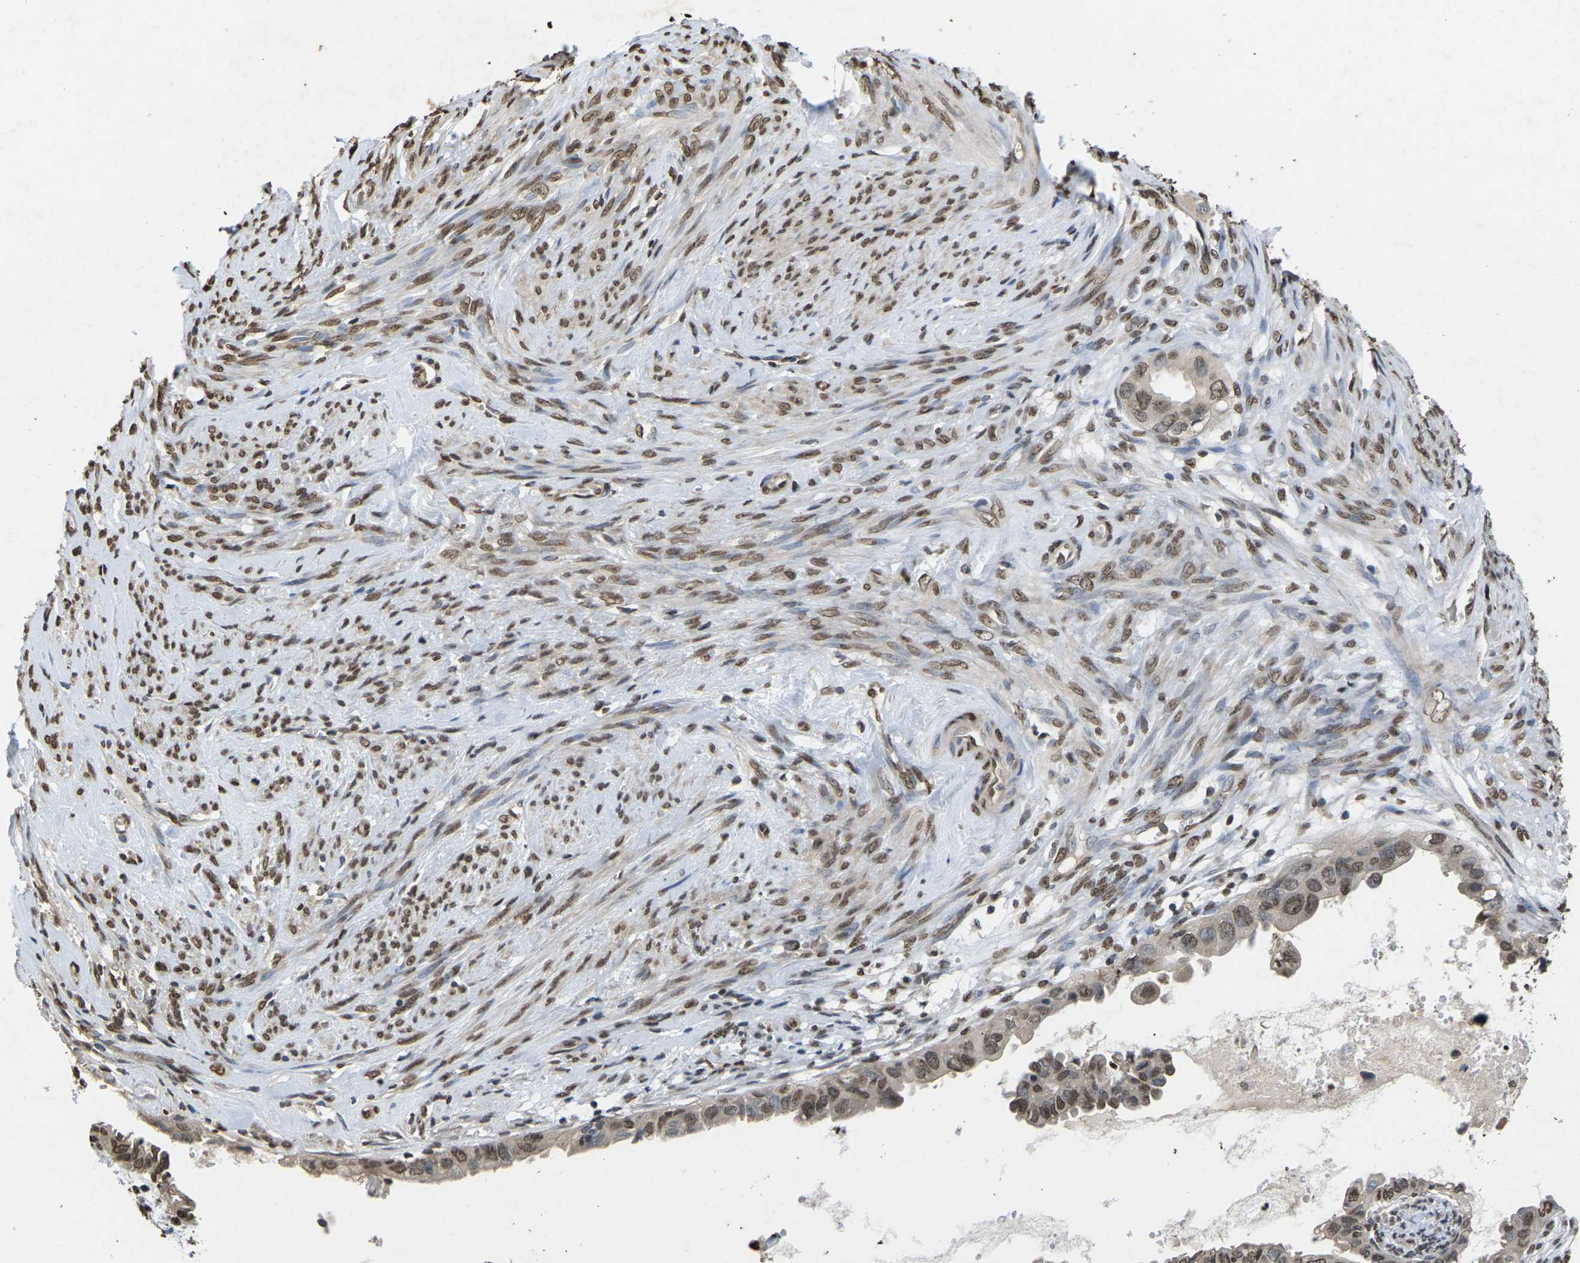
{"staining": {"intensity": "moderate", "quantity": ">75%", "location": "nuclear"}, "tissue": "cervical cancer", "cell_type": "Tumor cells", "image_type": "cancer", "snomed": [{"axis": "morphology", "description": "Normal tissue, NOS"}, {"axis": "morphology", "description": "Adenocarcinoma, NOS"}, {"axis": "topography", "description": "Cervix"}, {"axis": "topography", "description": "Endometrium"}], "caption": "Moderate nuclear staining for a protein is seen in approximately >75% of tumor cells of cervical cancer using immunohistochemistry.", "gene": "EMSY", "patient": {"sex": "female", "age": 86}}